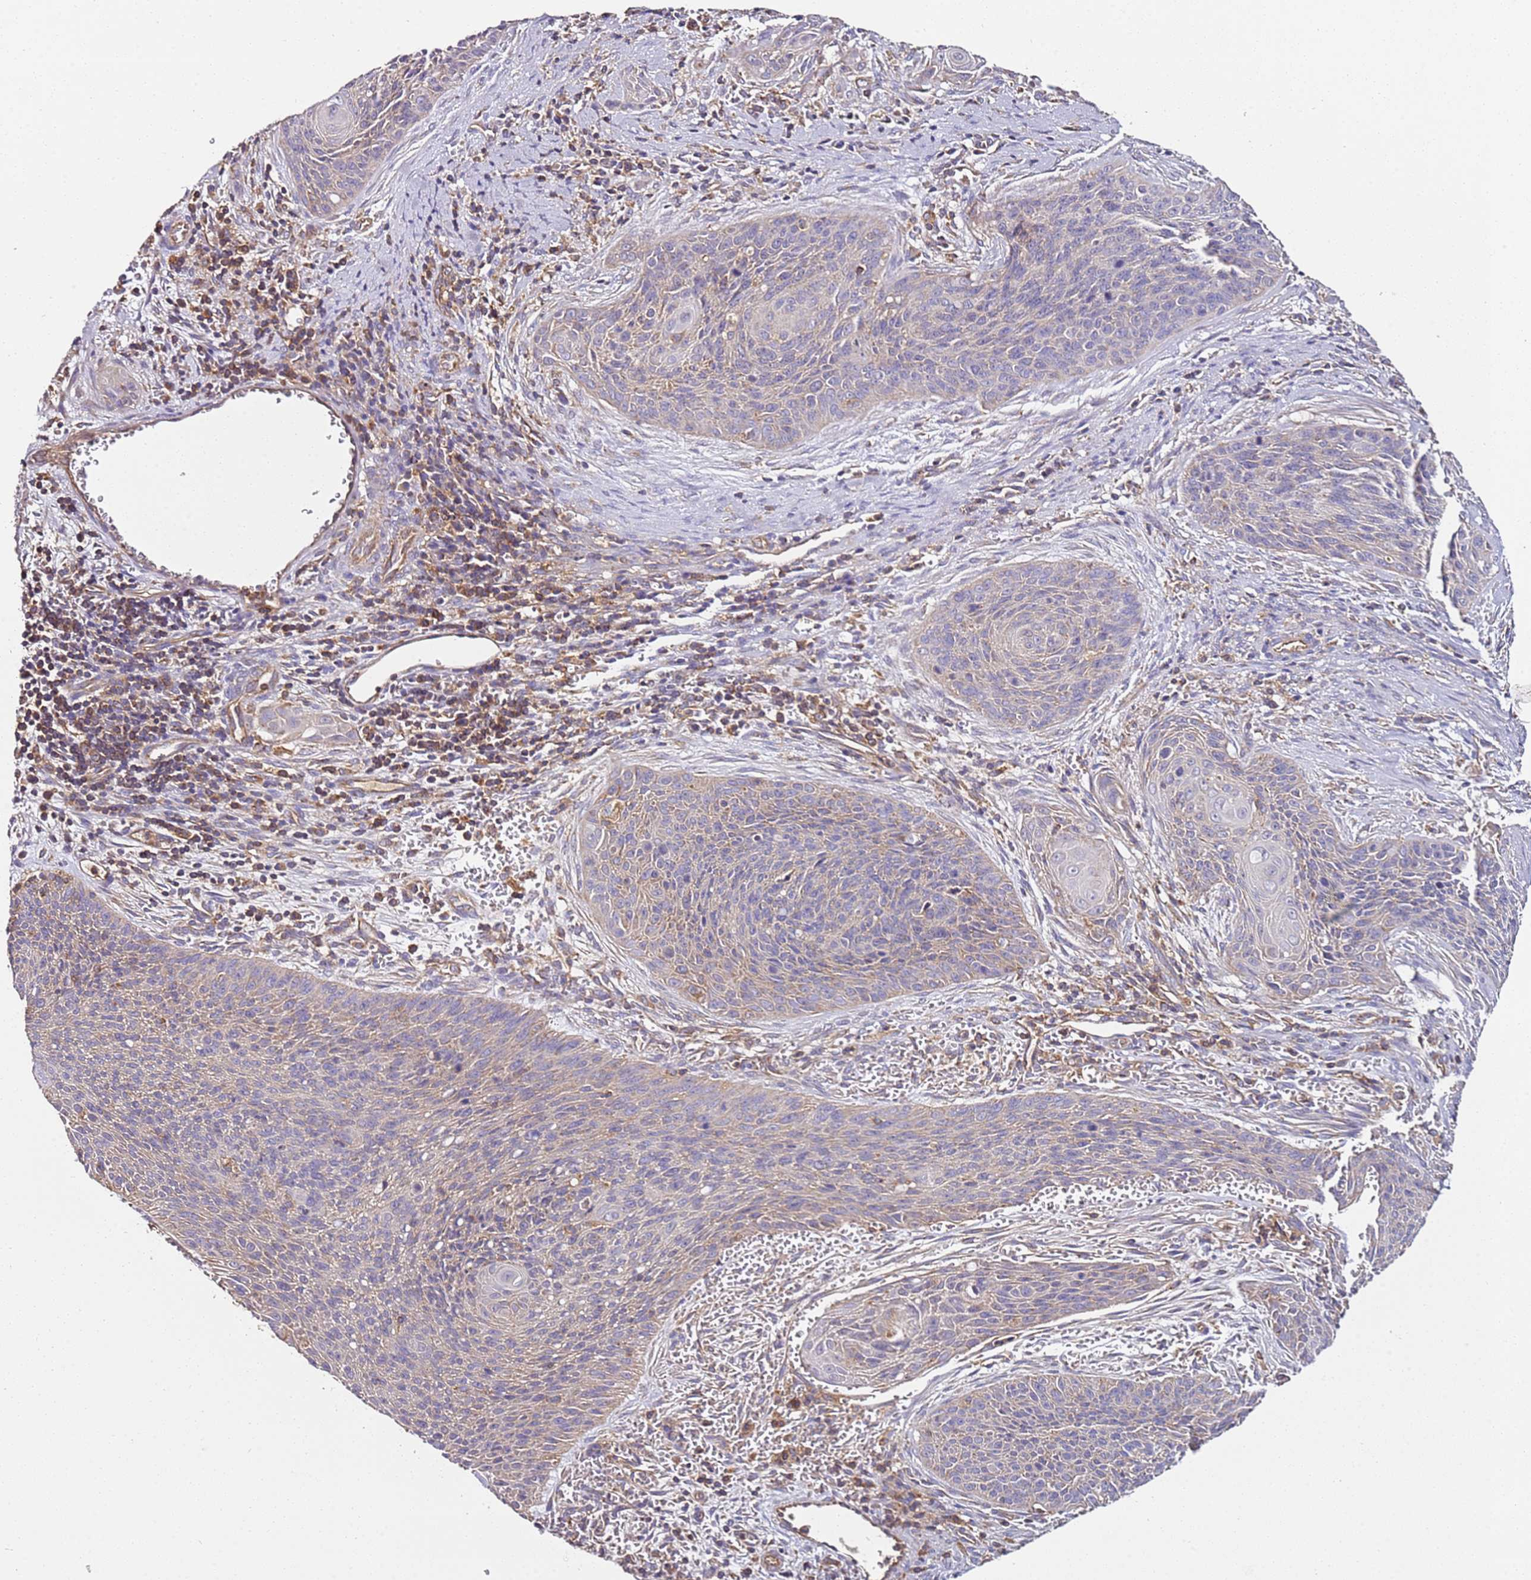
{"staining": {"intensity": "weak", "quantity": "<25%", "location": "cytoplasmic/membranous"}, "tissue": "cervical cancer", "cell_type": "Tumor cells", "image_type": "cancer", "snomed": [{"axis": "morphology", "description": "Squamous cell carcinoma, NOS"}, {"axis": "topography", "description": "Cervix"}], "caption": "DAB (3,3'-diaminobenzidine) immunohistochemical staining of cervical squamous cell carcinoma exhibits no significant staining in tumor cells.", "gene": "RMND5A", "patient": {"sex": "female", "age": 55}}